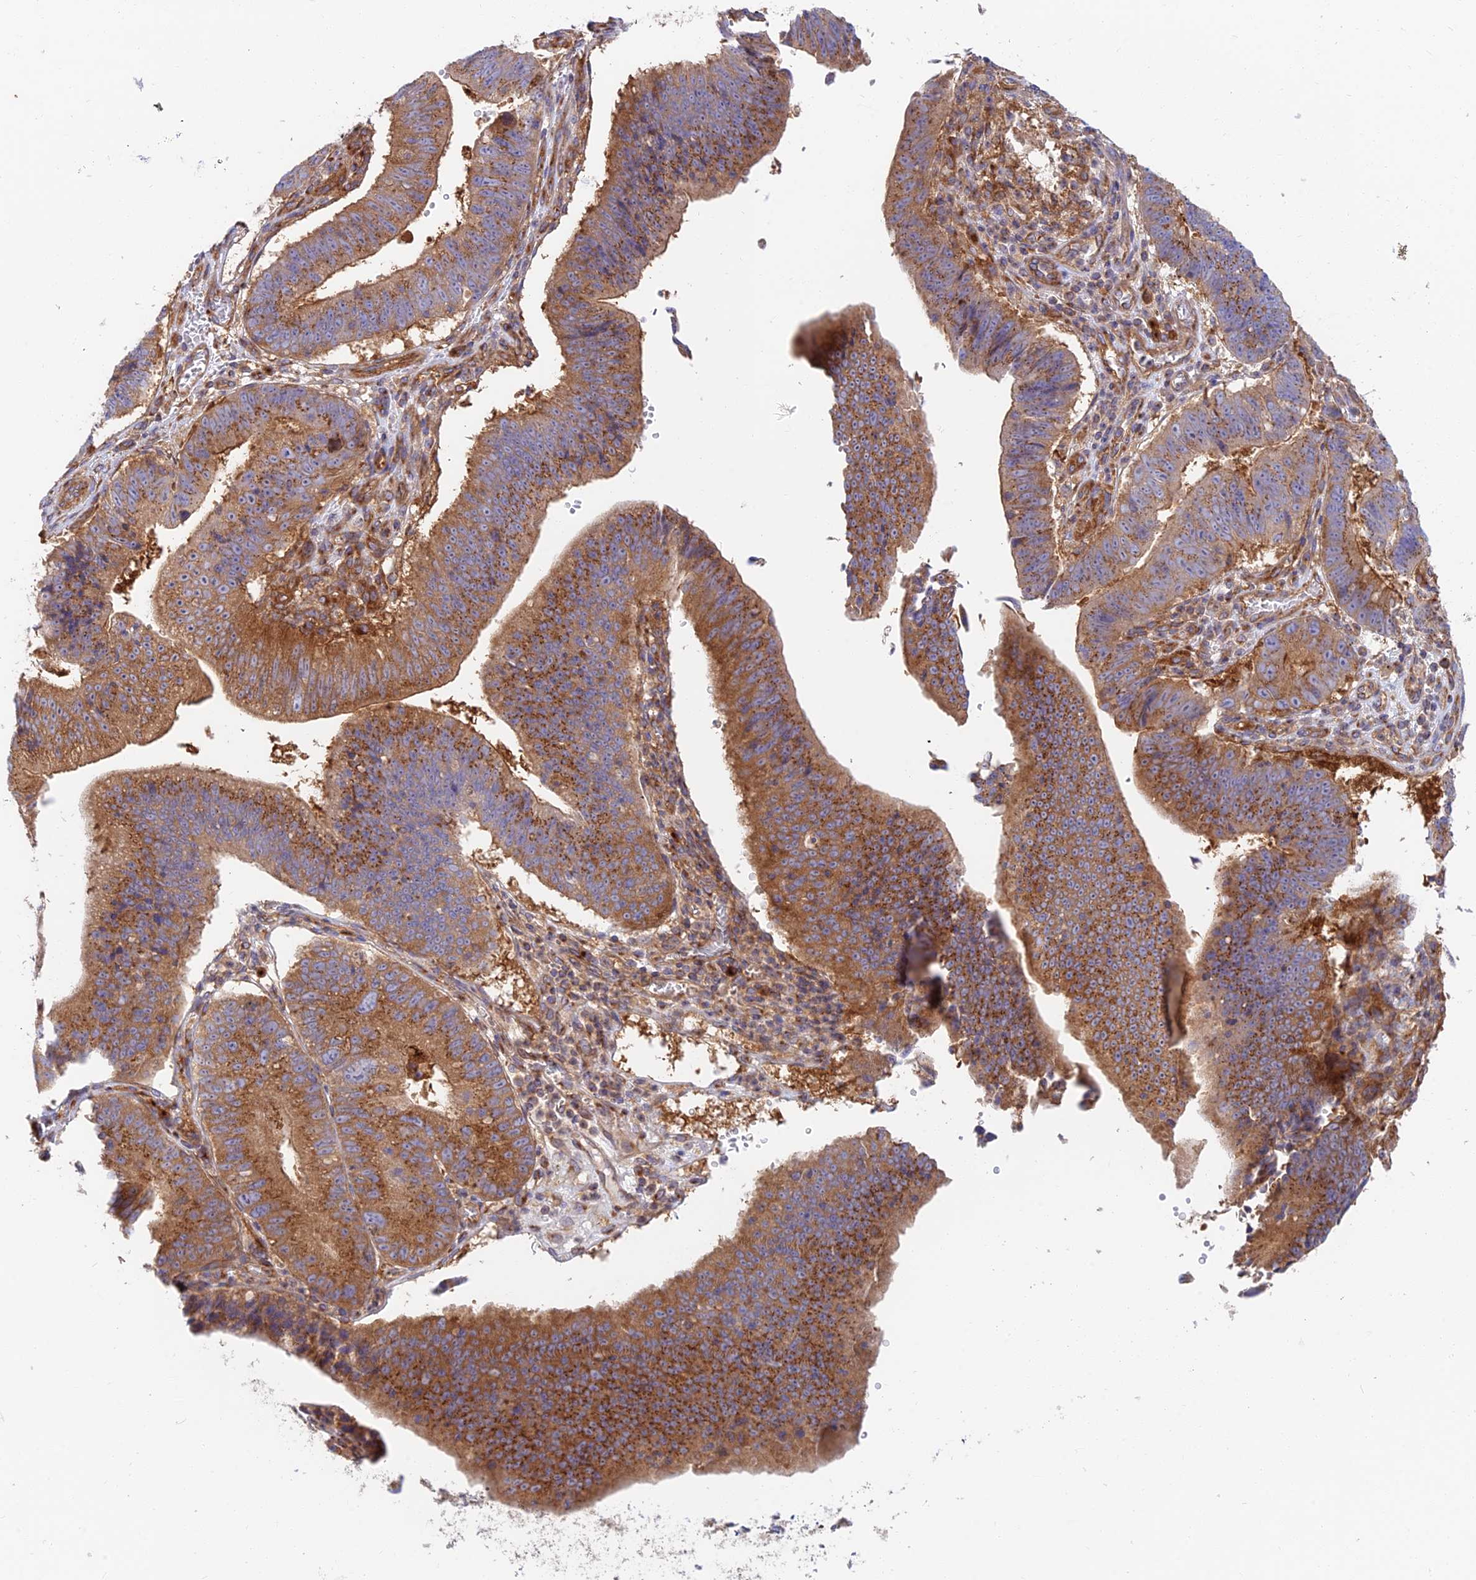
{"staining": {"intensity": "strong", "quantity": ">75%", "location": "cytoplasmic/membranous"}, "tissue": "stomach cancer", "cell_type": "Tumor cells", "image_type": "cancer", "snomed": [{"axis": "morphology", "description": "Adenocarcinoma, NOS"}, {"axis": "topography", "description": "Stomach"}], "caption": "About >75% of tumor cells in stomach cancer (adenocarcinoma) display strong cytoplasmic/membranous protein staining as visualized by brown immunohistochemical staining.", "gene": "GOLGA3", "patient": {"sex": "male", "age": 59}}